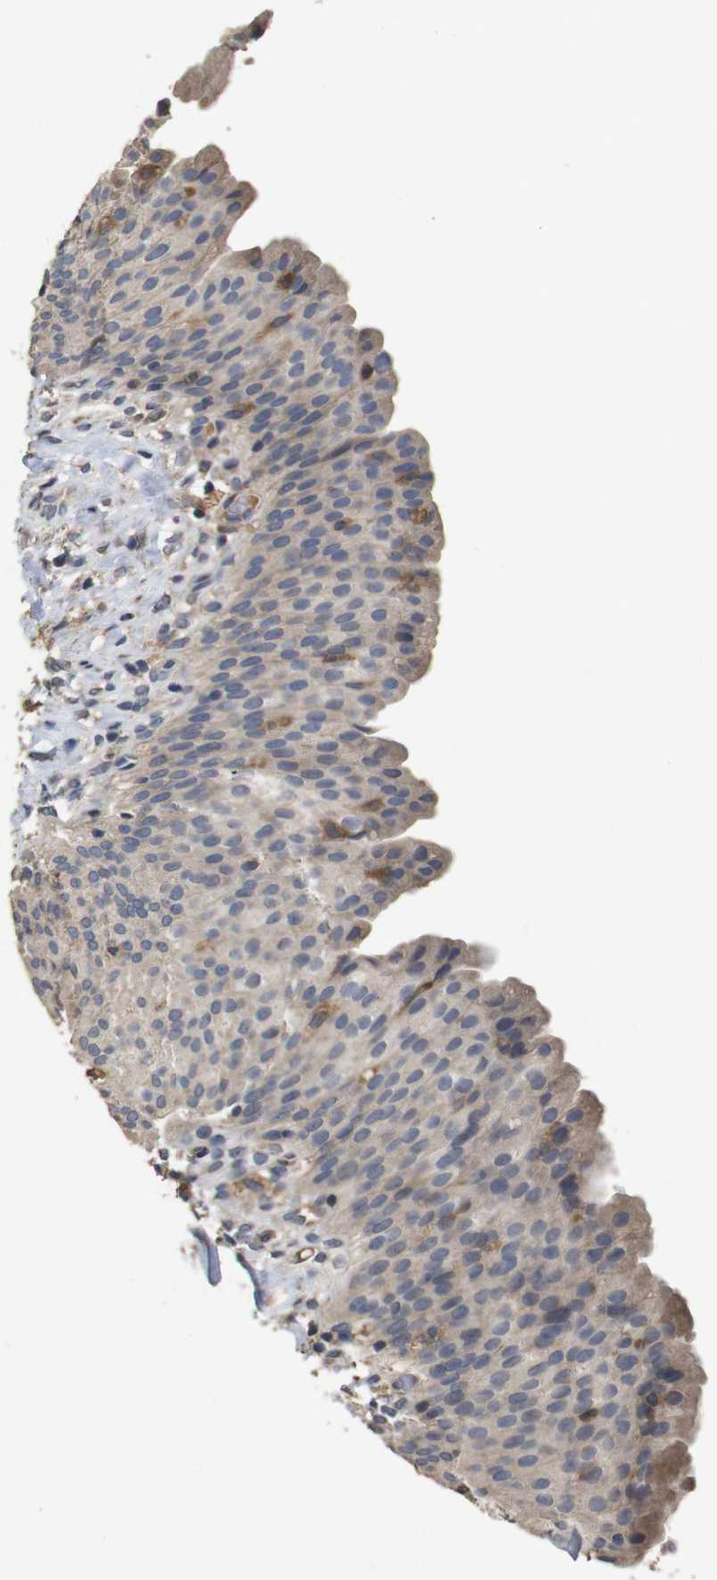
{"staining": {"intensity": "weak", "quantity": ">75%", "location": "cytoplasmic/membranous"}, "tissue": "urinary bladder", "cell_type": "Urothelial cells", "image_type": "normal", "snomed": [{"axis": "morphology", "description": "Normal tissue, NOS"}, {"axis": "topography", "description": "Urinary bladder"}], "caption": "Urothelial cells exhibit low levels of weak cytoplasmic/membranous expression in approximately >75% of cells in benign urinary bladder. The staining was performed using DAB, with brown indicating positive protein expression. Nuclei are stained blue with hematoxylin.", "gene": "ARHGAP24", "patient": {"sex": "female", "age": 79}}